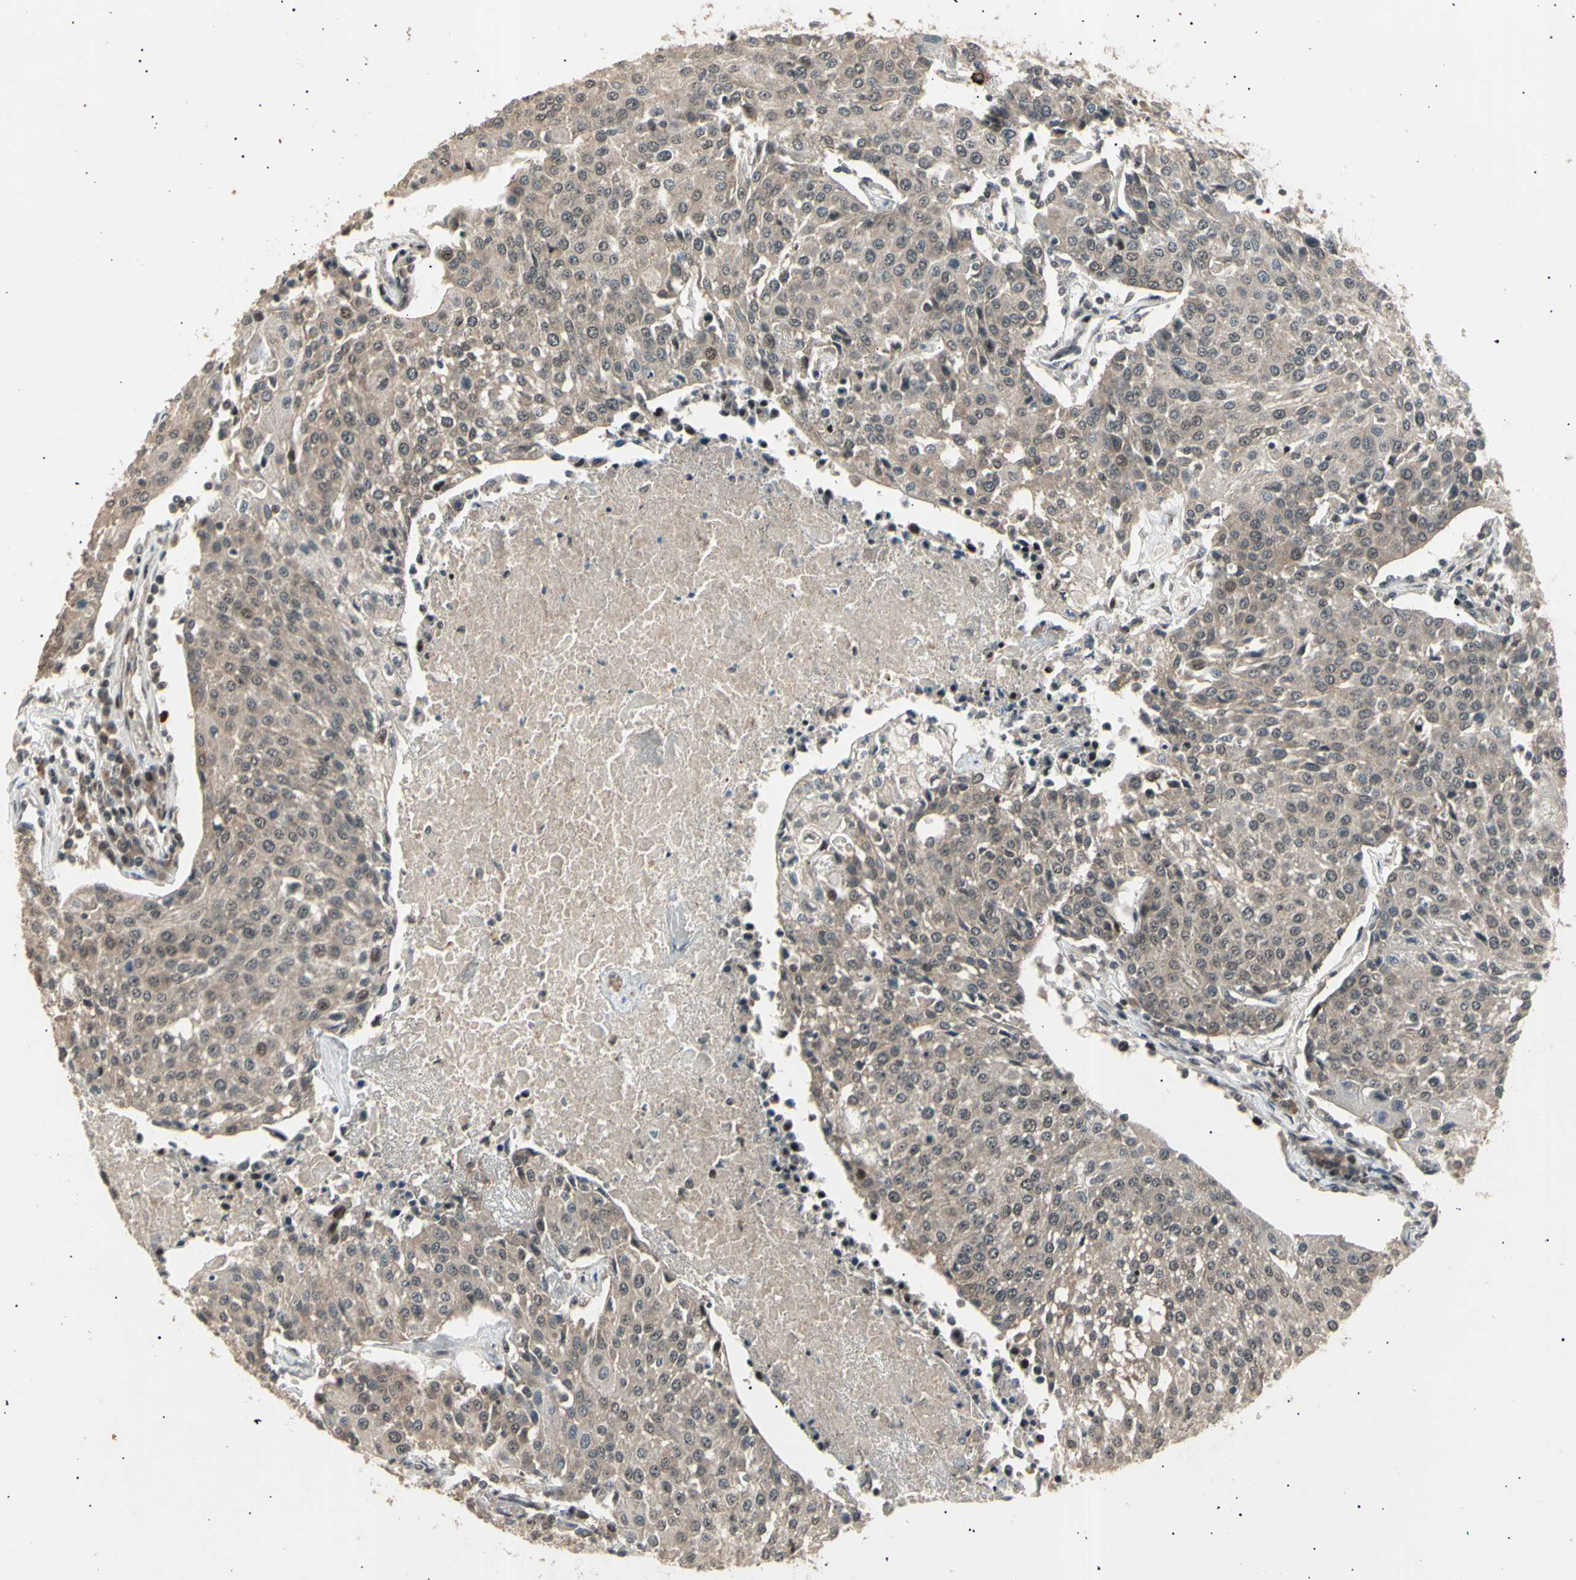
{"staining": {"intensity": "weak", "quantity": ">75%", "location": "cytoplasmic/membranous,nuclear"}, "tissue": "urothelial cancer", "cell_type": "Tumor cells", "image_type": "cancer", "snomed": [{"axis": "morphology", "description": "Urothelial carcinoma, High grade"}, {"axis": "topography", "description": "Urinary bladder"}], "caption": "Immunohistochemistry image of human urothelial carcinoma (high-grade) stained for a protein (brown), which reveals low levels of weak cytoplasmic/membranous and nuclear staining in about >75% of tumor cells.", "gene": "NUAK2", "patient": {"sex": "female", "age": 85}}